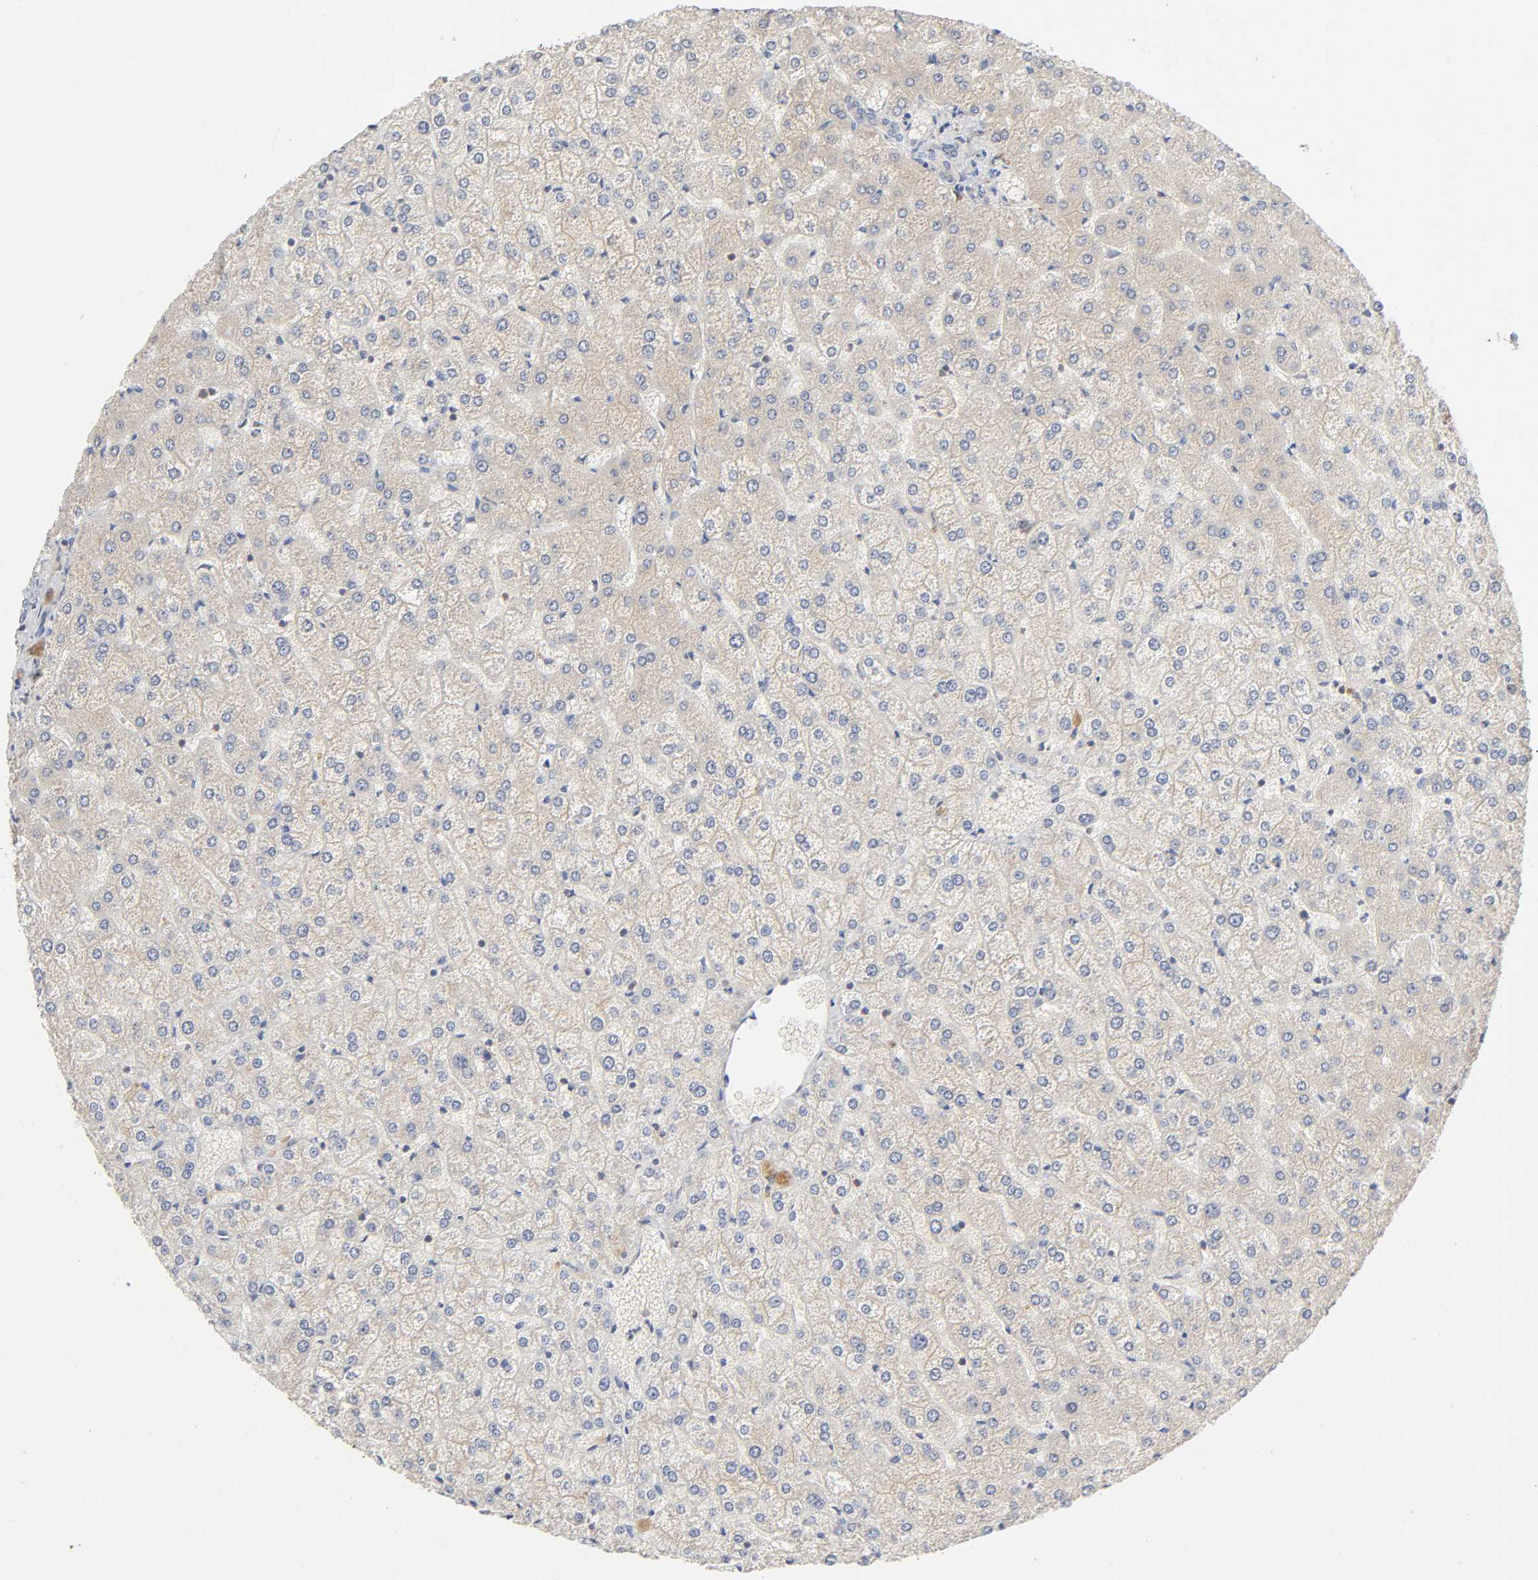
{"staining": {"intensity": "negative", "quantity": "none", "location": "none"}, "tissue": "liver", "cell_type": "Cholangiocytes", "image_type": "normal", "snomed": [{"axis": "morphology", "description": "Normal tissue, NOS"}, {"axis": "topography", "description": "Liver"}], "caption": "Cholangiocytes show no significant positivity in normal liver. The staining is performed using DAB brown chromogen with nuclei counter-stained in using hematoxylin.", "gene": "IQCJ", "patient": {"sex": "female", "age": 32}}